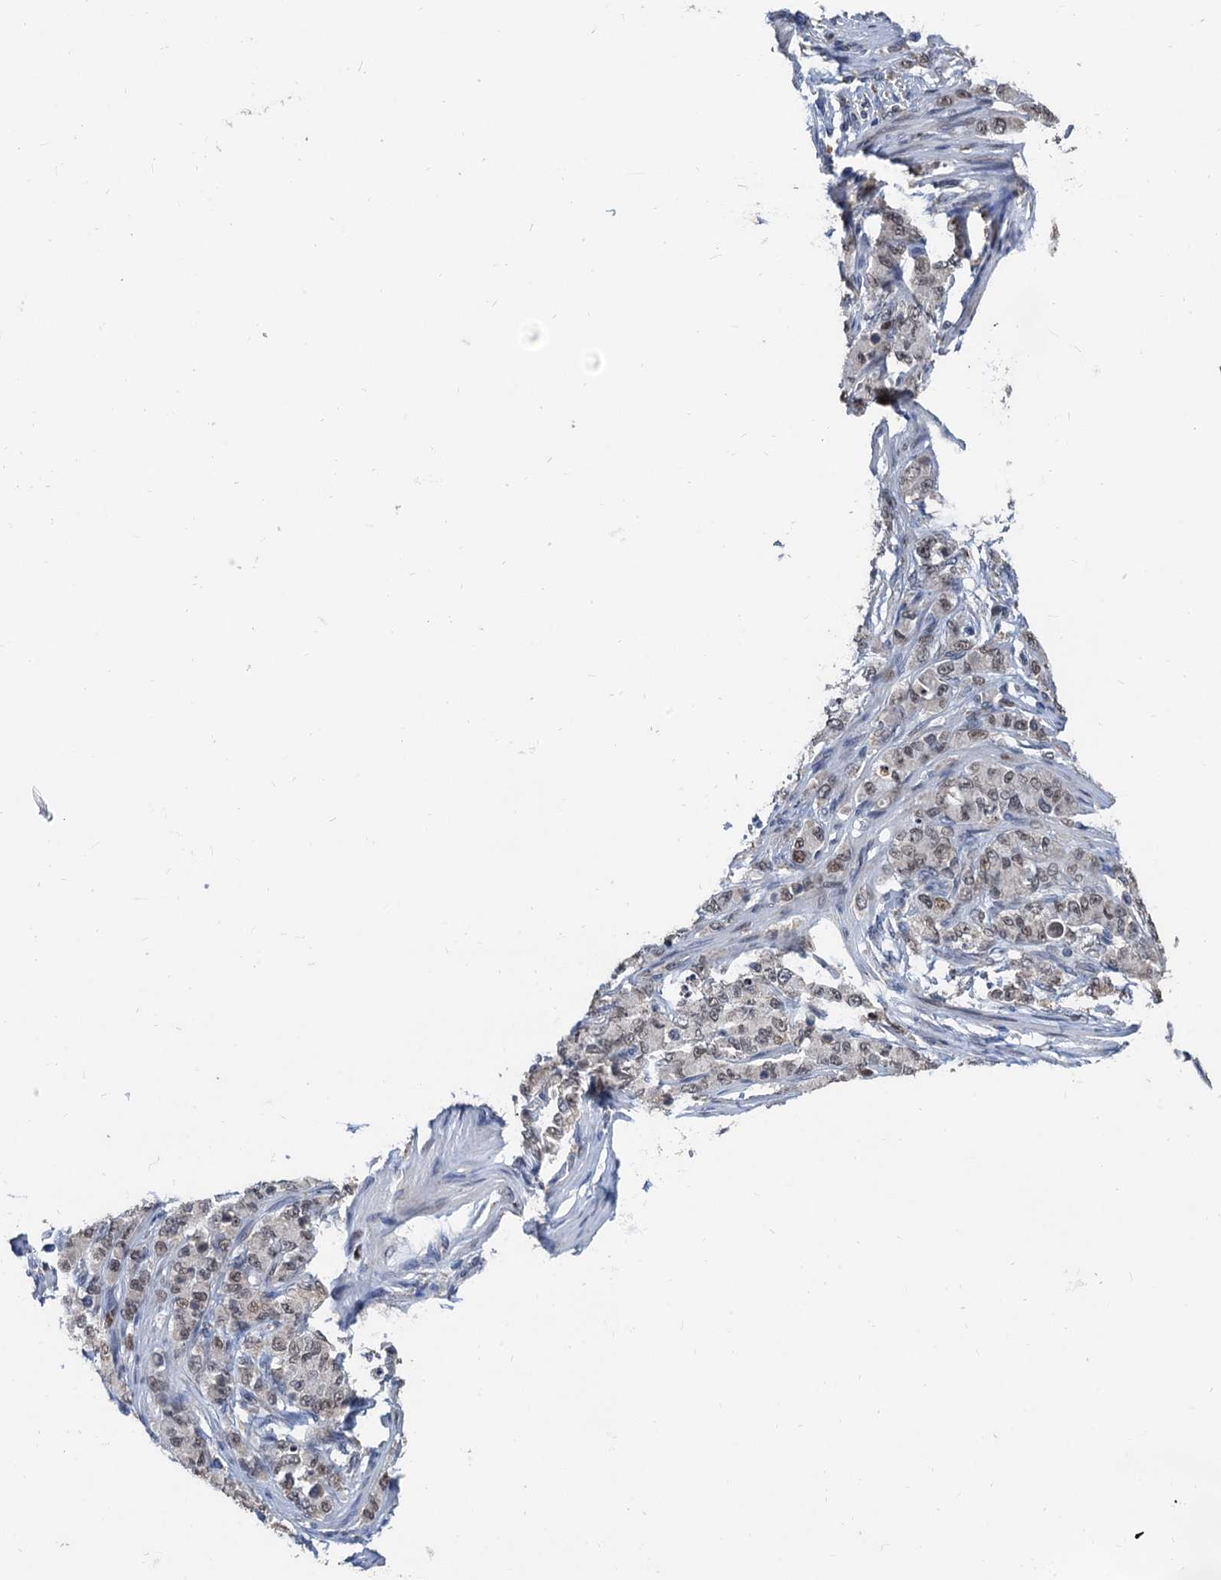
{"staining": {"intensity": "weak", "quantity": ">75%", "location": "nuclear"}, "tissue": "stomach cancer", "cell_type": "Tumor cells", "image_type": "cancer", "snomed": [{"axis": "morphology", "description": "Adenocarcinoma, NOS"}, {"axis": "topography", "description": "Stomach"}], "caption": "A histopathology image of human stomach adenocarcinoma stained for a protein displays weak nuclear brown staining in tumor cells.", "gene": "TSEN34", "patient": {"sex": "female", "age": 79}}